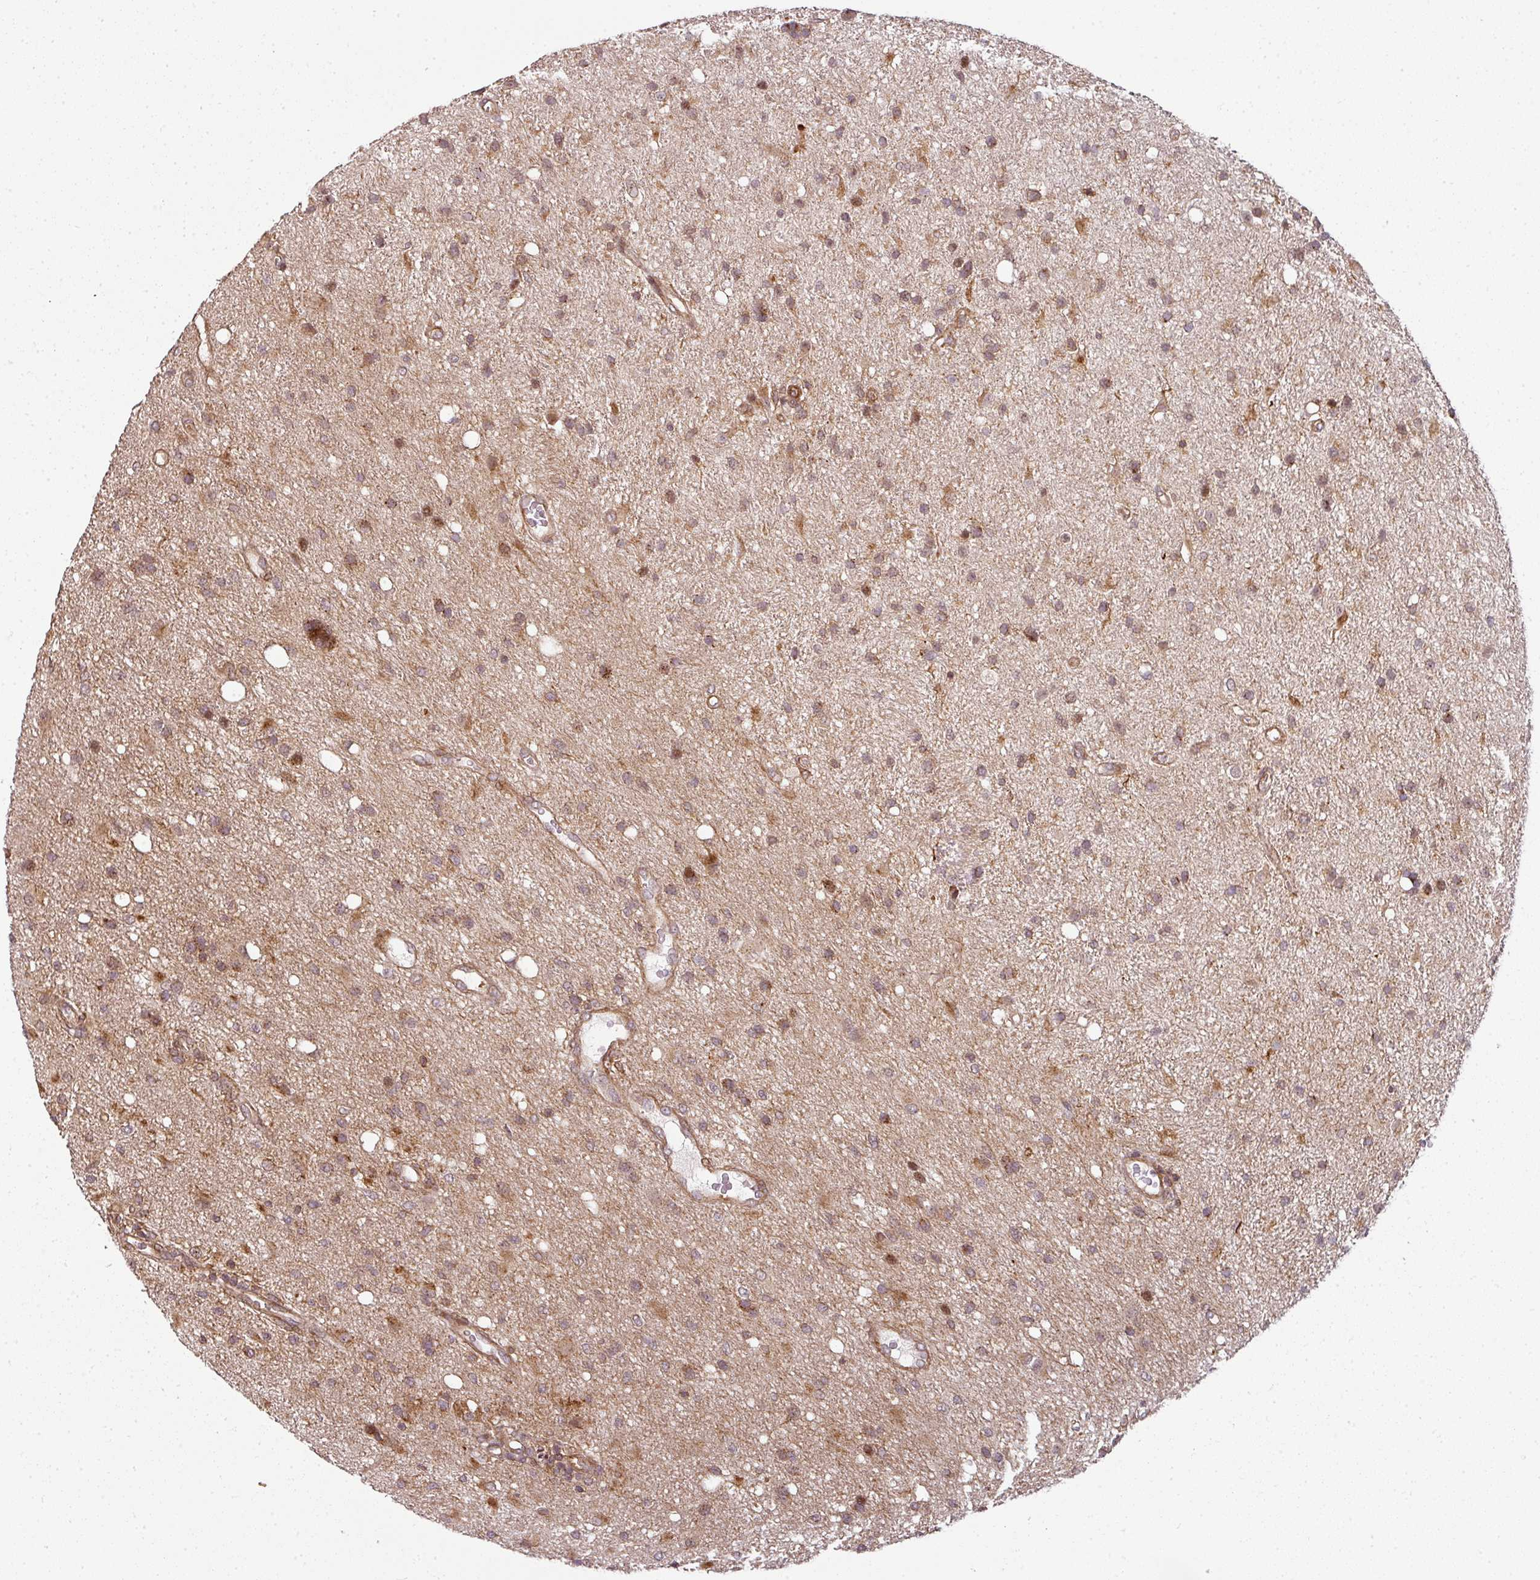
{"staining": {"intensity": "moderate", "quantity": ">75%", "location": "nuclear"}, "tissue": "glioma", "cell_type": "Tumor cells", "image_type": "cancer", "snomed": [{"axis": "morphology", "description": "Glioma, malignant, High grade"}, {"axis": "topography", "description": "Brain"}], "caption": "Malignant glioma (high-grade) was stained to show a protein in brown. There is medium levels of moderate nuclear positivity in approximately >75% of tumor cells. Ihc stains the protein in brown and the nuclei are stained blue.", "gene": "ATAT1", "patient": {"sex": "male", "age": 67}}